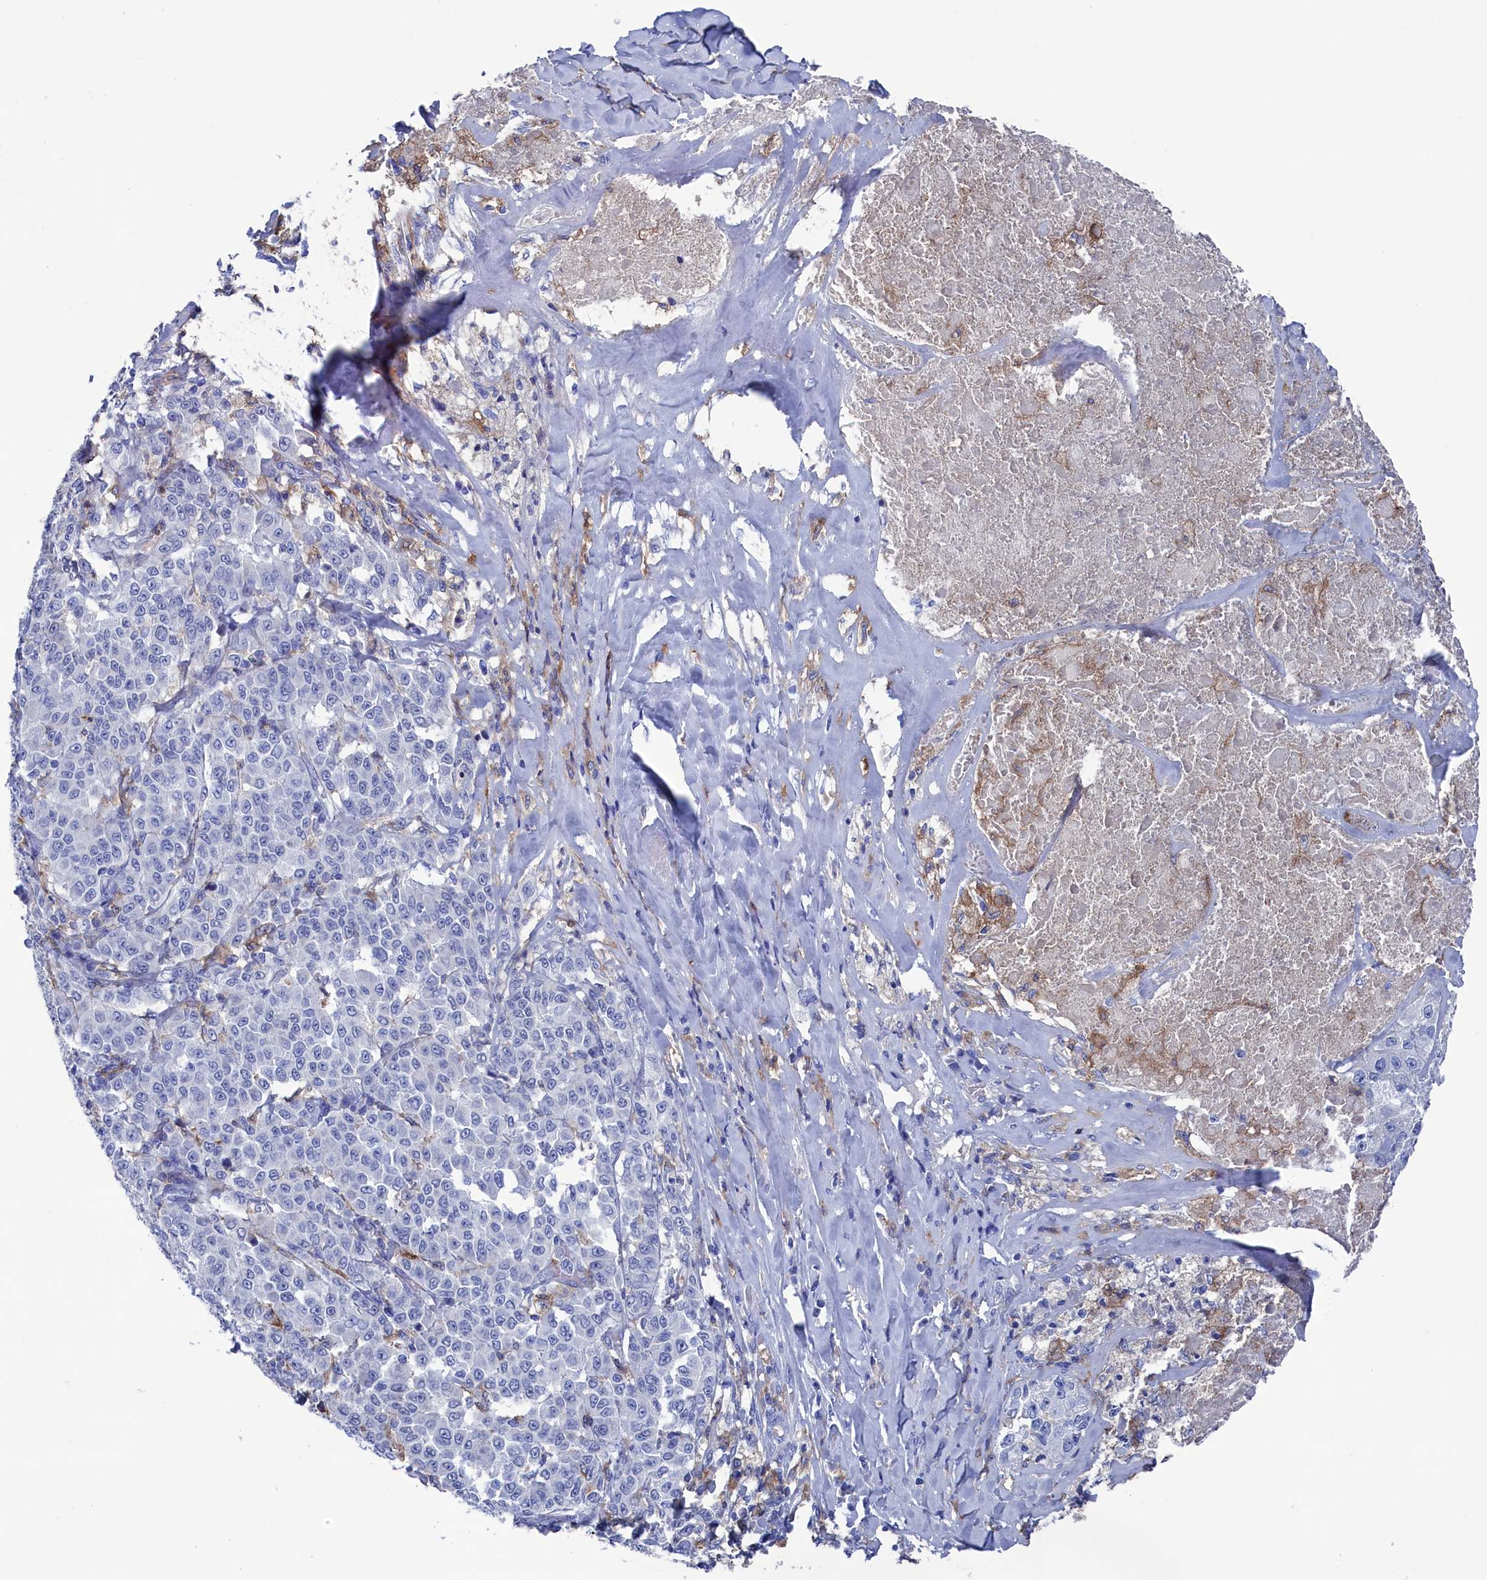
{"staining": {"intensity": "negative", "quantity": "none", "location": "none"}, "tissue": "melanoma", "cell_type": "Tumor cells", "image_type": "cancer", "snomed": [{"axis": "morphology", "description": "Malignant melanoma, Metastatic site"}, {"axis": "topography", "description": "Lymph node"}], "caption": "The histopathology image exhibits no significant positivity in tumor cells of melanoma.", "gene": "TYROBP", "patient": {"sex": "male", "age": 62}}